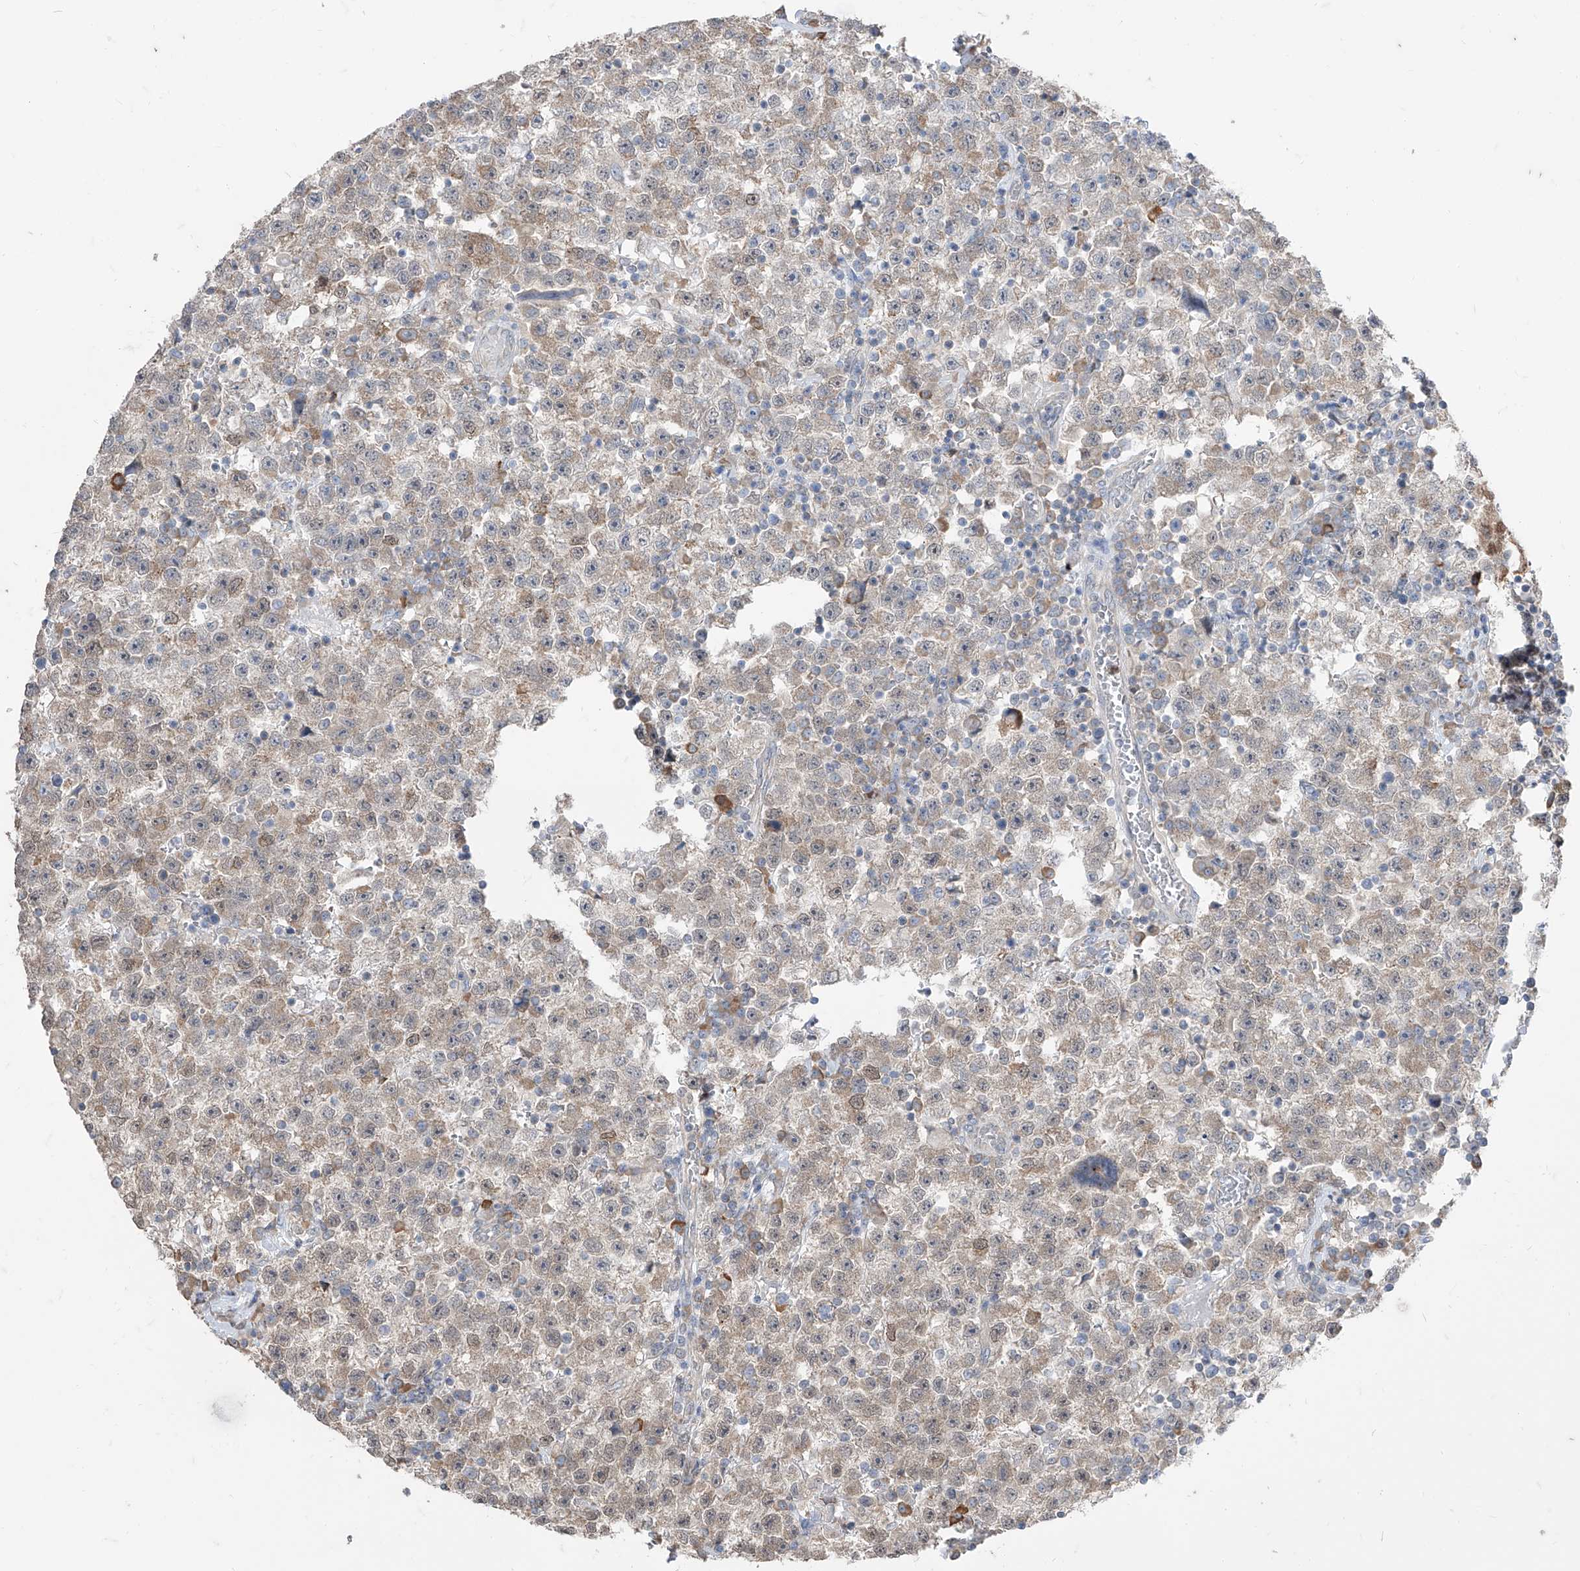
{"staining": {"intensity": "weak", "quantity": "25%-75%", "location": "cytoplasmic/membranous"}, "tissue": "testis cancer", "cell_type": "Tumor cells", "image_type": "cancer", "snomed": [{"axis": "morphology", "description": "Seminoma, NOS"}, {"axis": "topography", "description": "Testis"}], "caption": "About 25%-75% of tumor cells in testis cancer (seminoma) demonstrate weak cytoplasmic/membranous protein staining as visualized by brown immunohistochemical staining.", "gene": "BROX", "patient": {"sex": "male", "age": 22}}